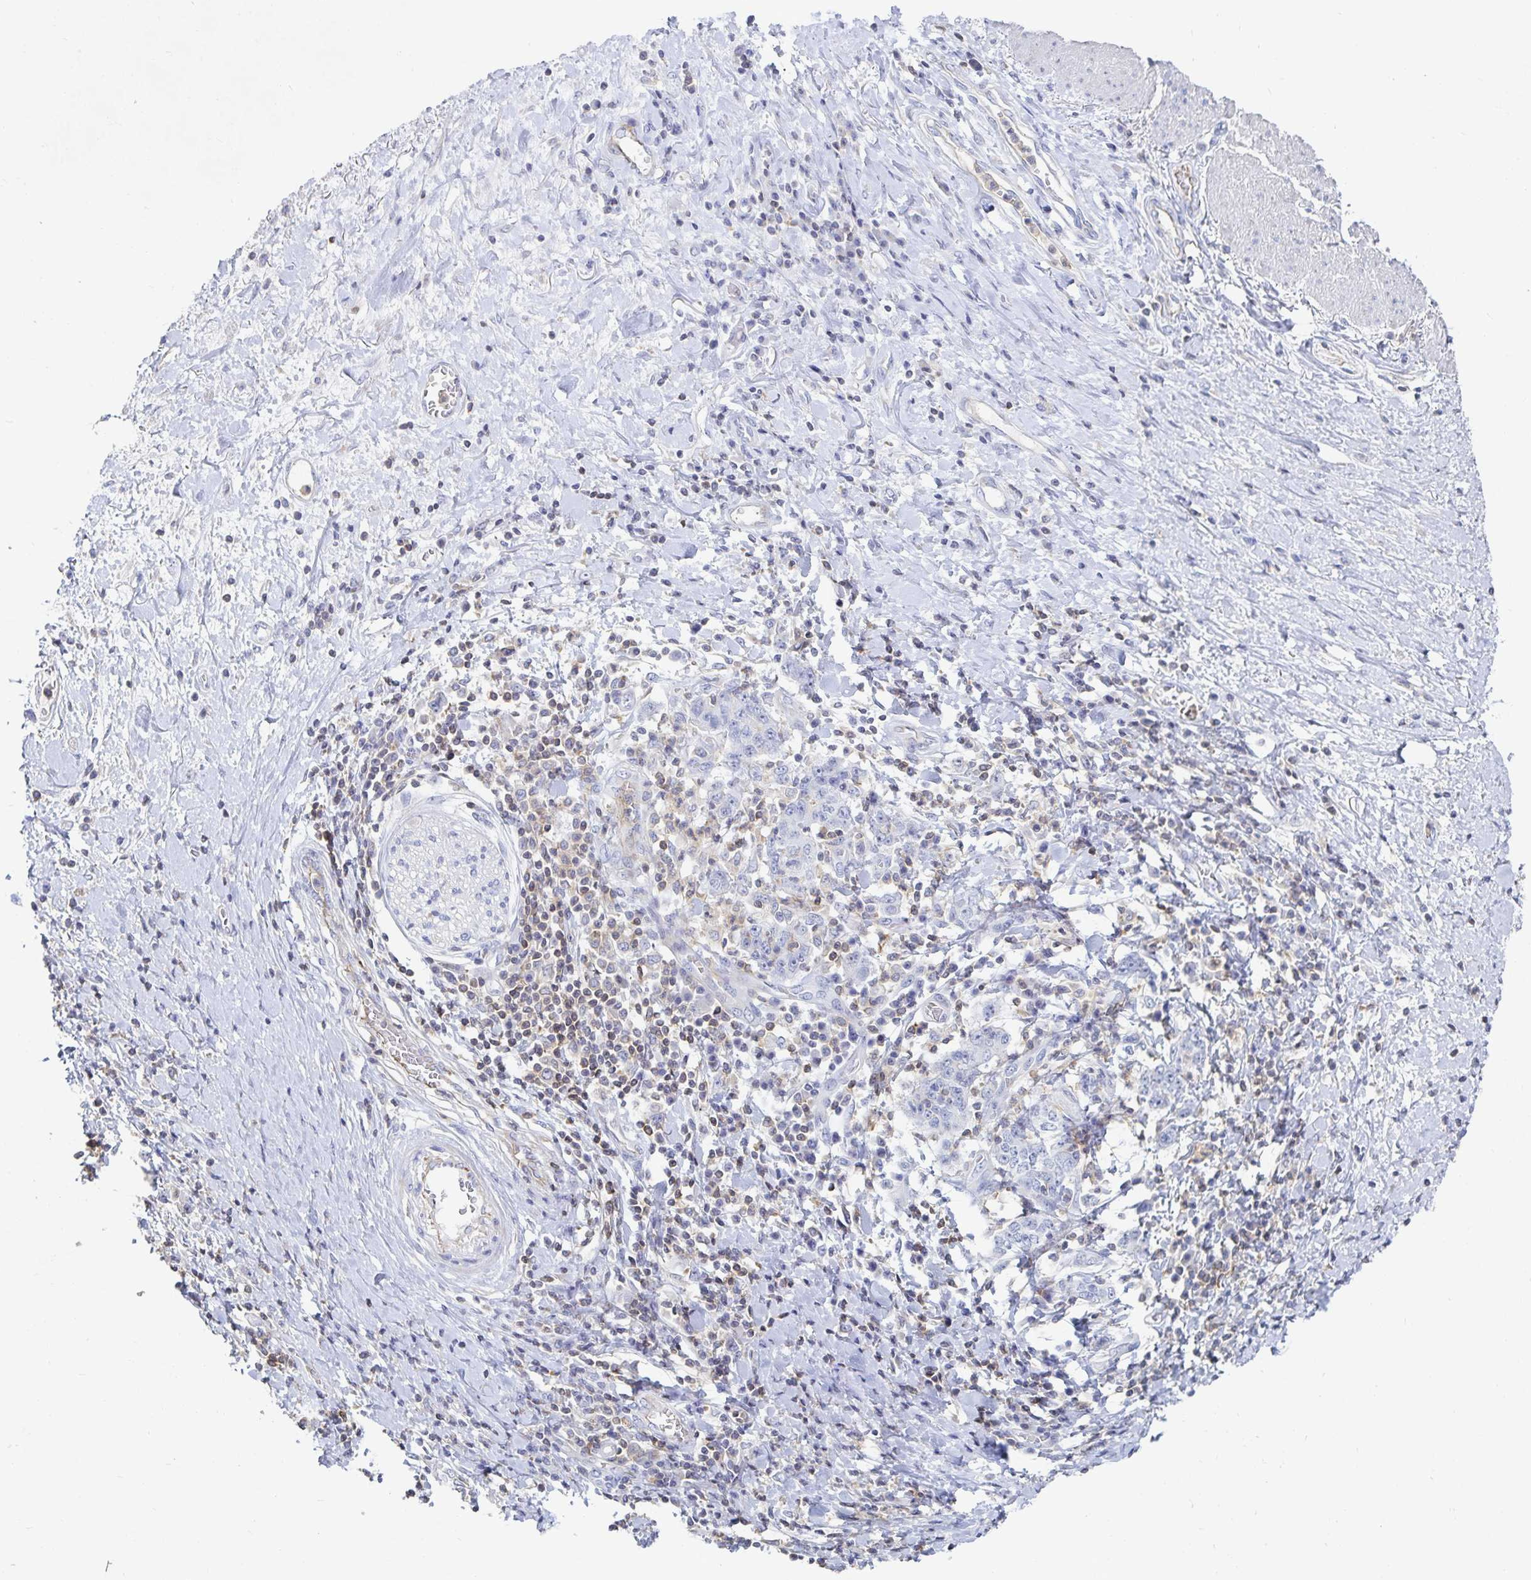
{"staining": {"intensity": "negative", "quantity": "none", "location": "none"}, "tissue": "stomach cancer", "cell_type": "Tumor cells", "image_type": "cancer", "snomed": [{"axis": "morphology", "description": "Normal tissue, NOS"}, {"axis": "morphology", "description": "Adenocarcinoma, NOS"}, {"axis": "topography", "description": "Stomach, upper"}, {"axis": "topography", "description": "Stomach"}], "caption": "A photomicrograph of stomach cancer (adenocarcinoma) stained for a protein reveals no brown staining in tumor cells.", "gene": "PIK3CD", "patient": {"sex": "male", "age": 59}}